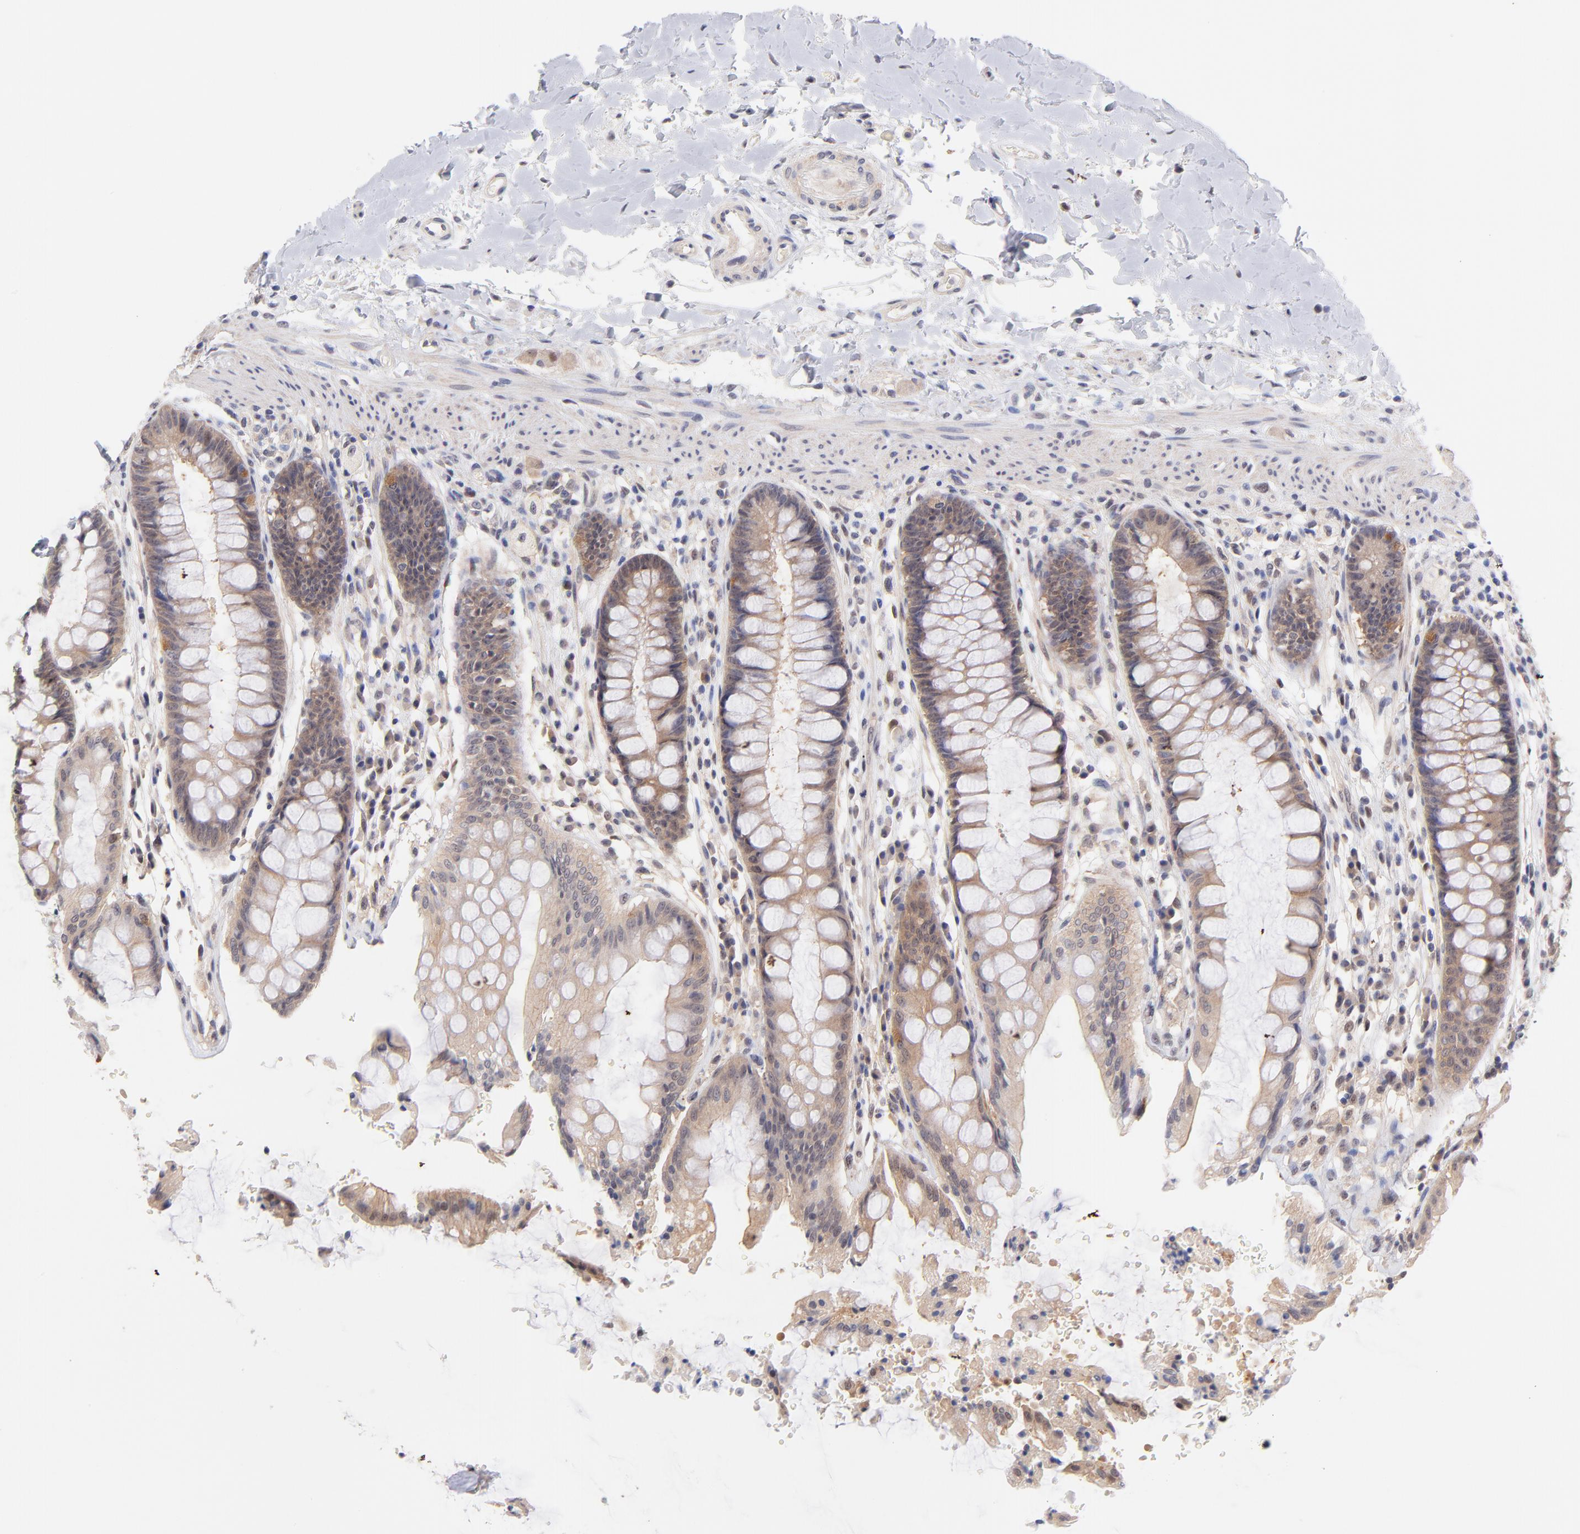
{"staining": {"intensity": "weak", "quantity": ">75%", "location": "cytoplasmic/membranous"}, "tissue": "rectum", "cell_type": "Glandular cells", "image_type": "normal", "snomed": [{"axis": "morphology", "description": "Normal tissue, NOS"}, {"axis": "topography", "description": "Rectum"}], "caption": "The image shows staining of unremarkable rectum, revealing weak cytoplasmic/membranous protein expression (brown color) within glandular cells. (Stains: DAB in brown, nuclei in blue, Microscopy: brightfield microscopy at high magnification).", "gene": "UBE2E2", "patient": {"sex": "female", "age": 46}}